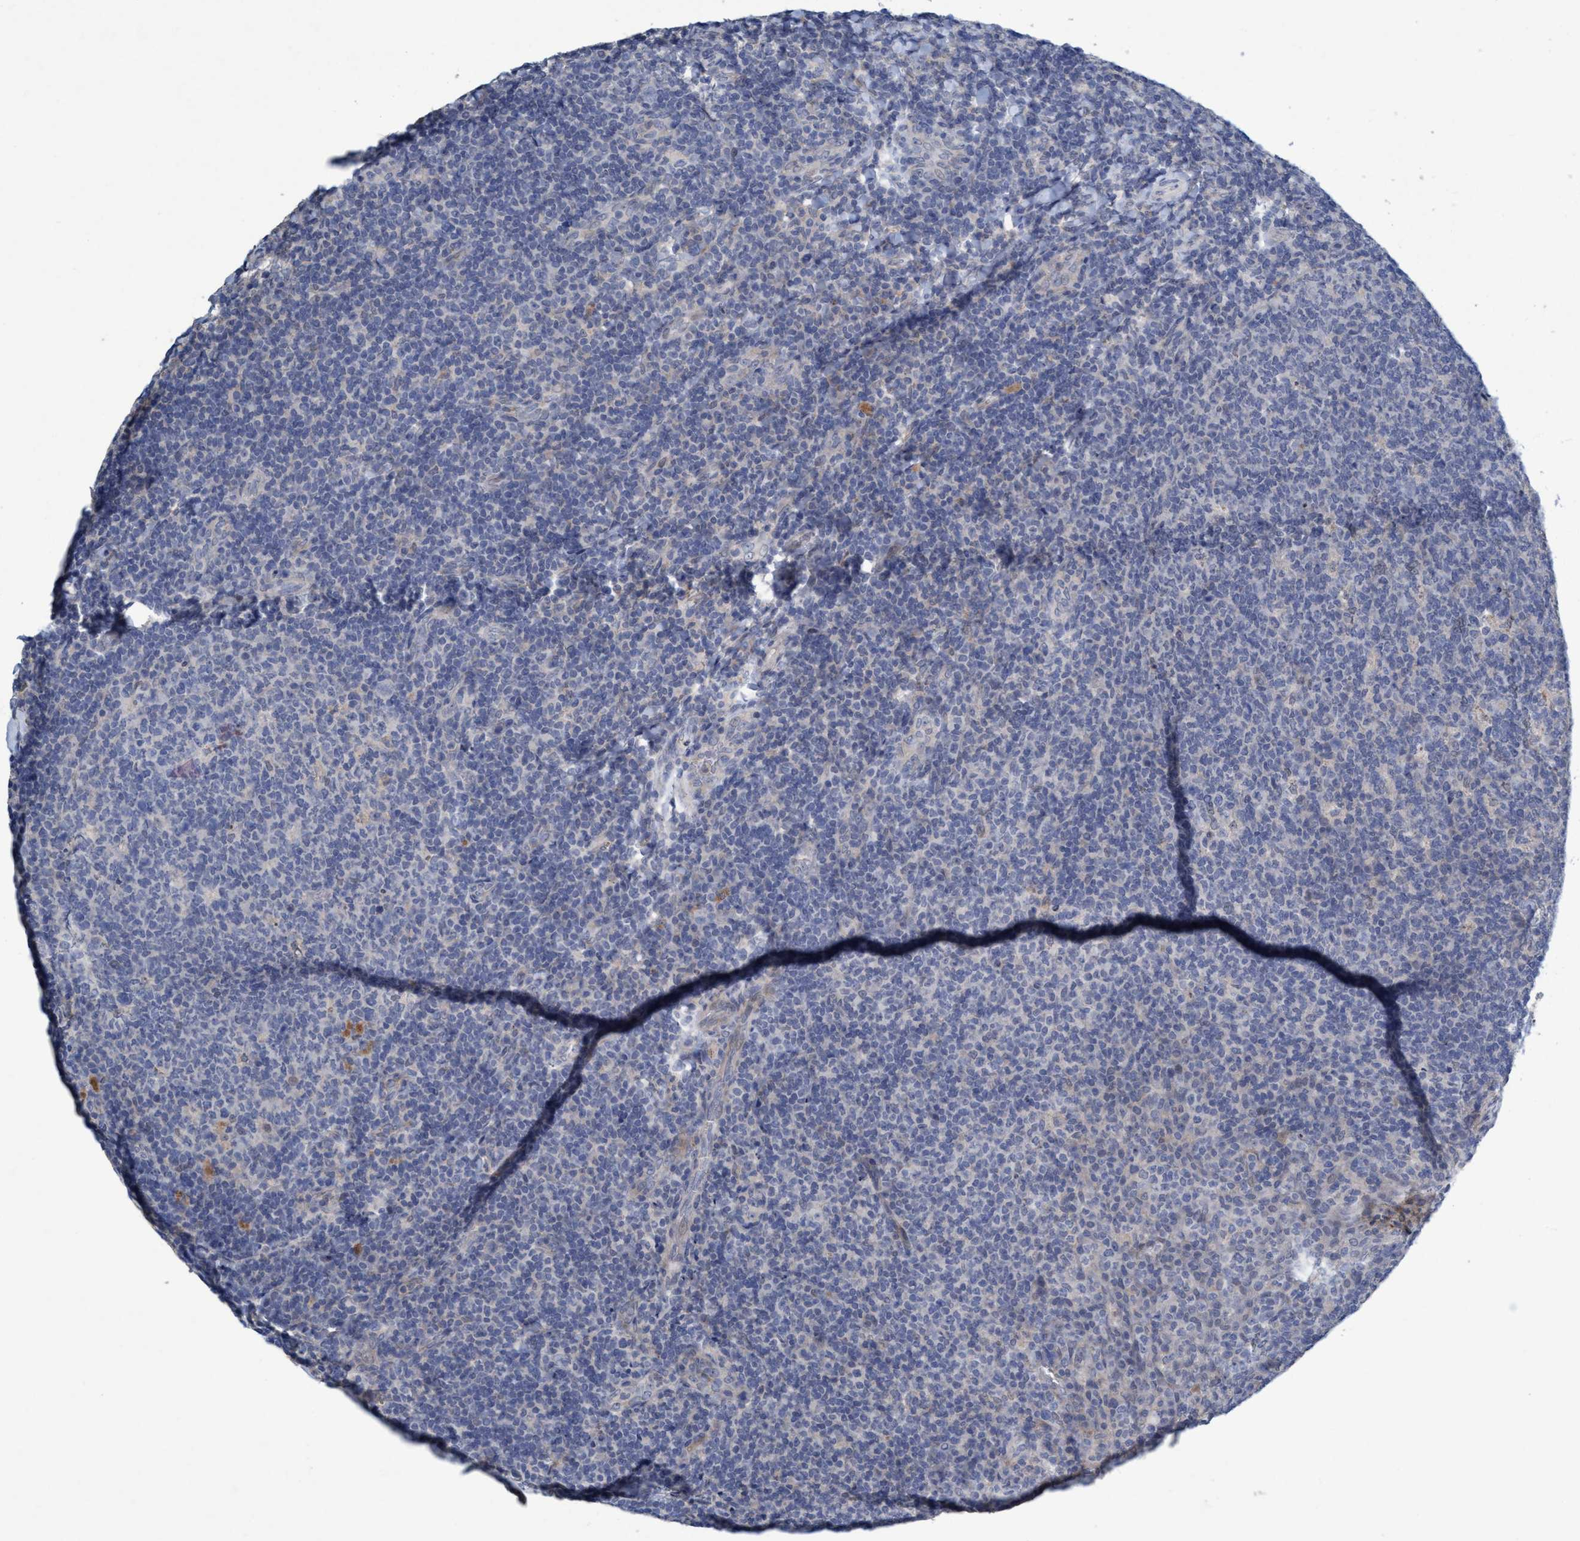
{"staining": {"intensity": "negative", "quantity": "none", "location": "none"}, "tissue": "tonsil", "cell_type": "Germinal center cells", "image_type": "normal", "snomed": [{"axis": "morphology", "description": "Normal tissue, NOS"}, {"axis": "topography", "description": "Tonsil"}], "caption": "Germinal center cells are negative for brown protein staining in benign tonsil.", "gene": "RNF208", "patient": {"sex": "male", "age": 17}}